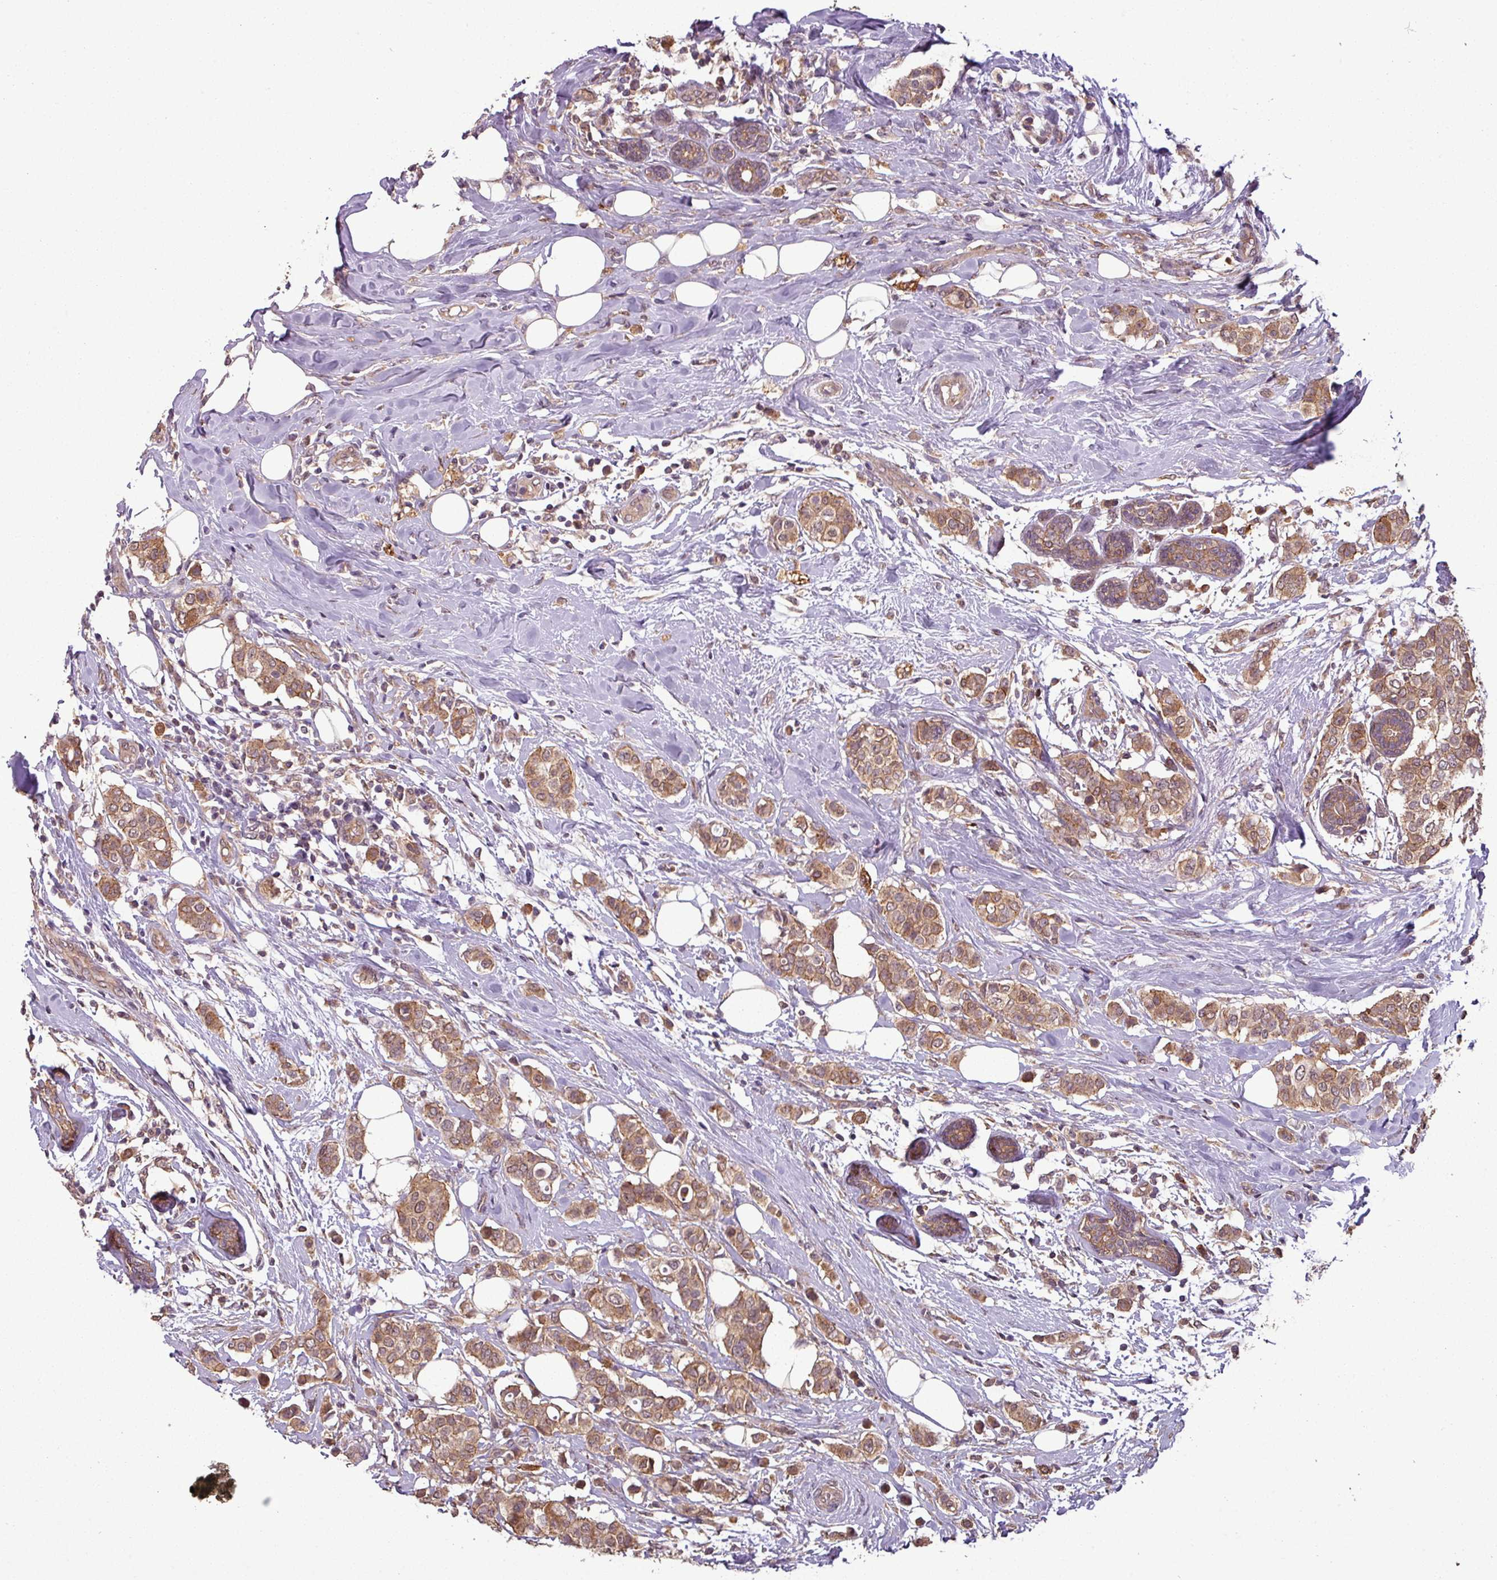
{"staining": {"intensity": "moderate", "quantity": ">75%", "location": "cytoplasmic/membranous"}, "tissue": "breast cancer", "cell_type": "Tumor cells", "image_type": "cancer", "snomed": [{"axis": "morphology", "description": "Lobular carcinoma"}, {"axis": "topography", "description": "Breast"}], "caption": "The micrograph exhibits staining of lobular carcinoma (breast), revealing moderate cytoplasmic/membranous protein staining (brown color) within tumor cells.", "gene": "NT5C3A", "patient": {"sex": "female", "age": 51}}